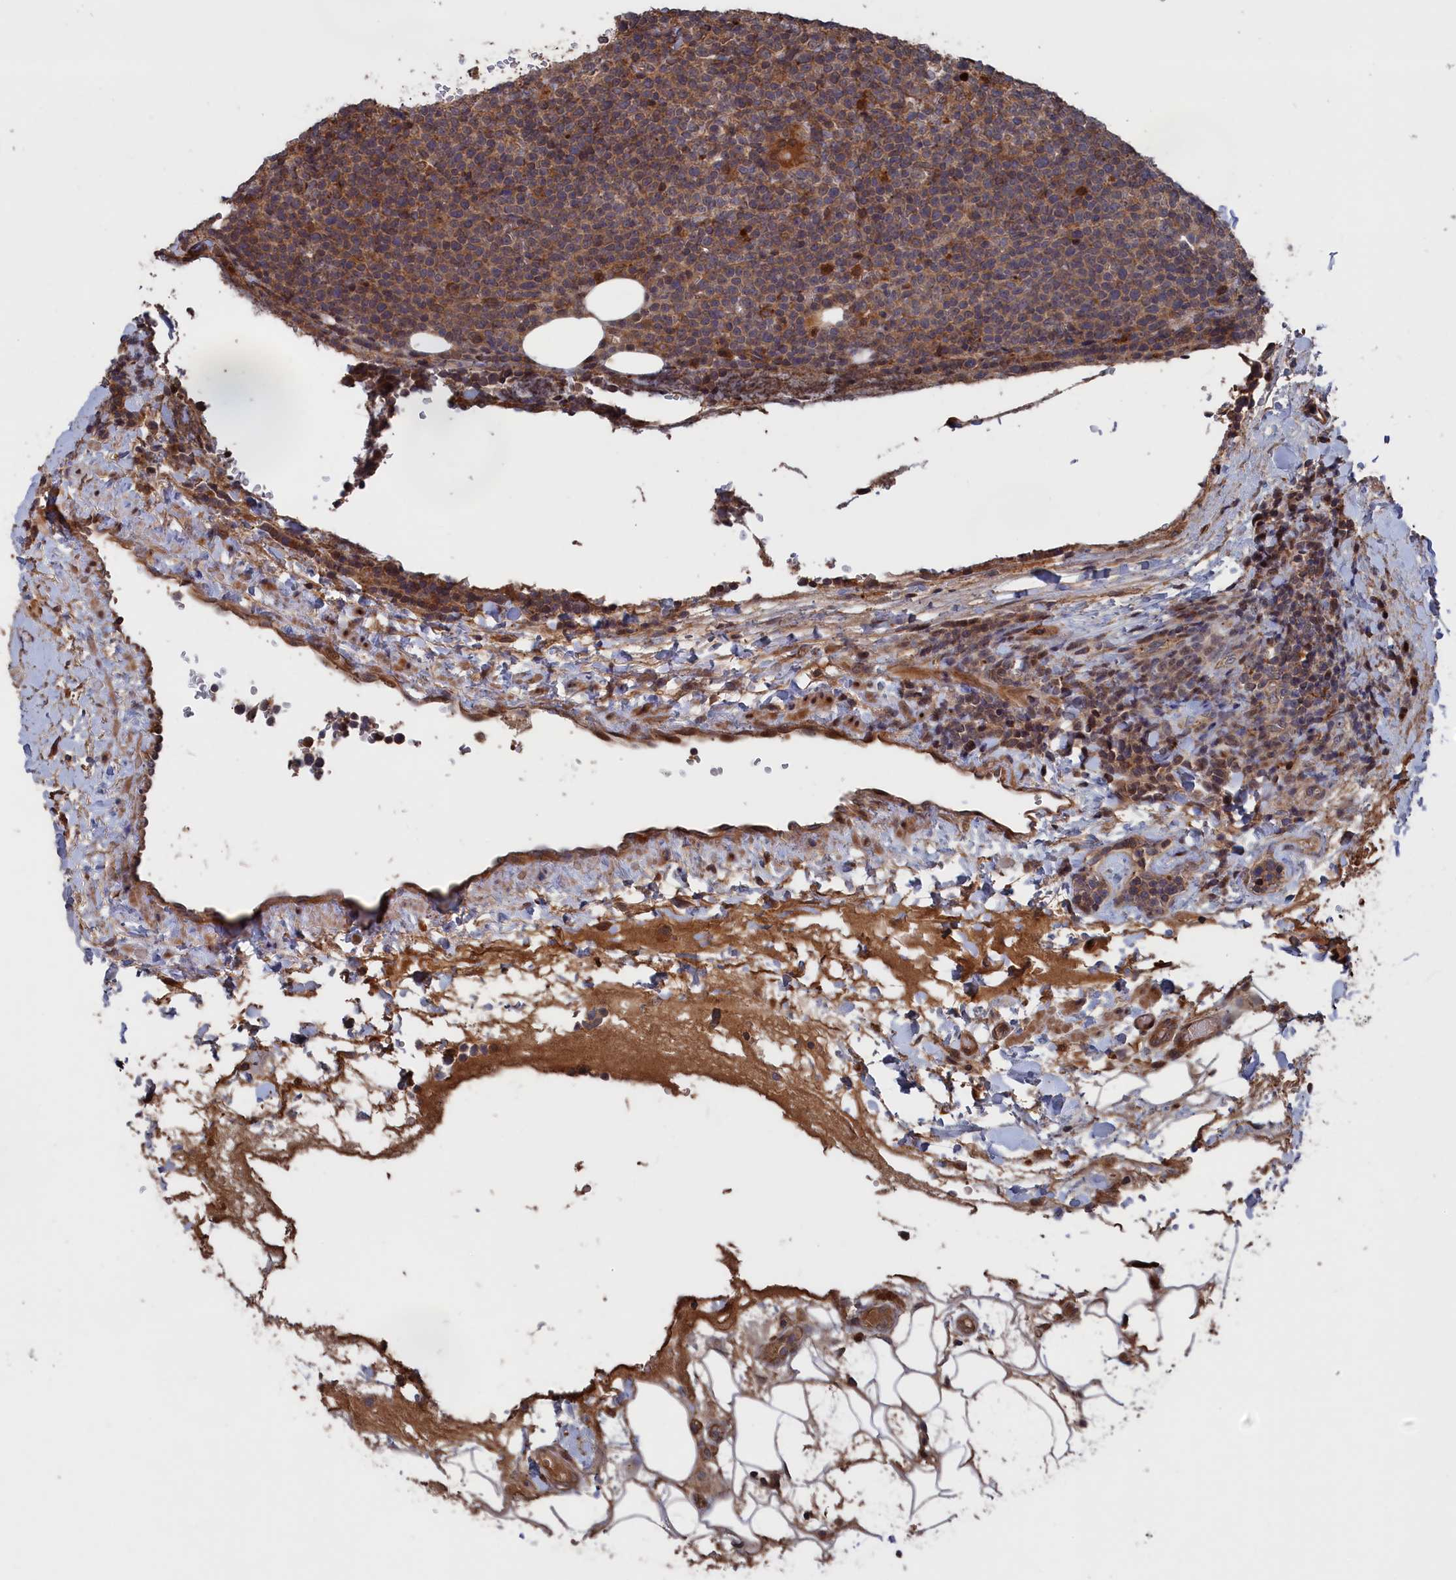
{"staining": {"intensity": "negative", "quantity": "none", "location": "none"}, "tissue": "lymphoma", "cell_type": "Tumor cells", "image_type": "cancer", "snomed": [{"axis": "morphology", "description": "Malignant lymphoma, non-Hodgkin's type, High grade"}, {"axis": "topography", "description": "Lymph node"}], "caption": "Immunohistochemistry (IHC) photomicrograph of neoplastic tissue: human lymphoma stained with DAB demonstrates no significant protein staining in tumor cells.", "gene": "PLA2G15", "patient": {"sex": "male", "age": 61}}